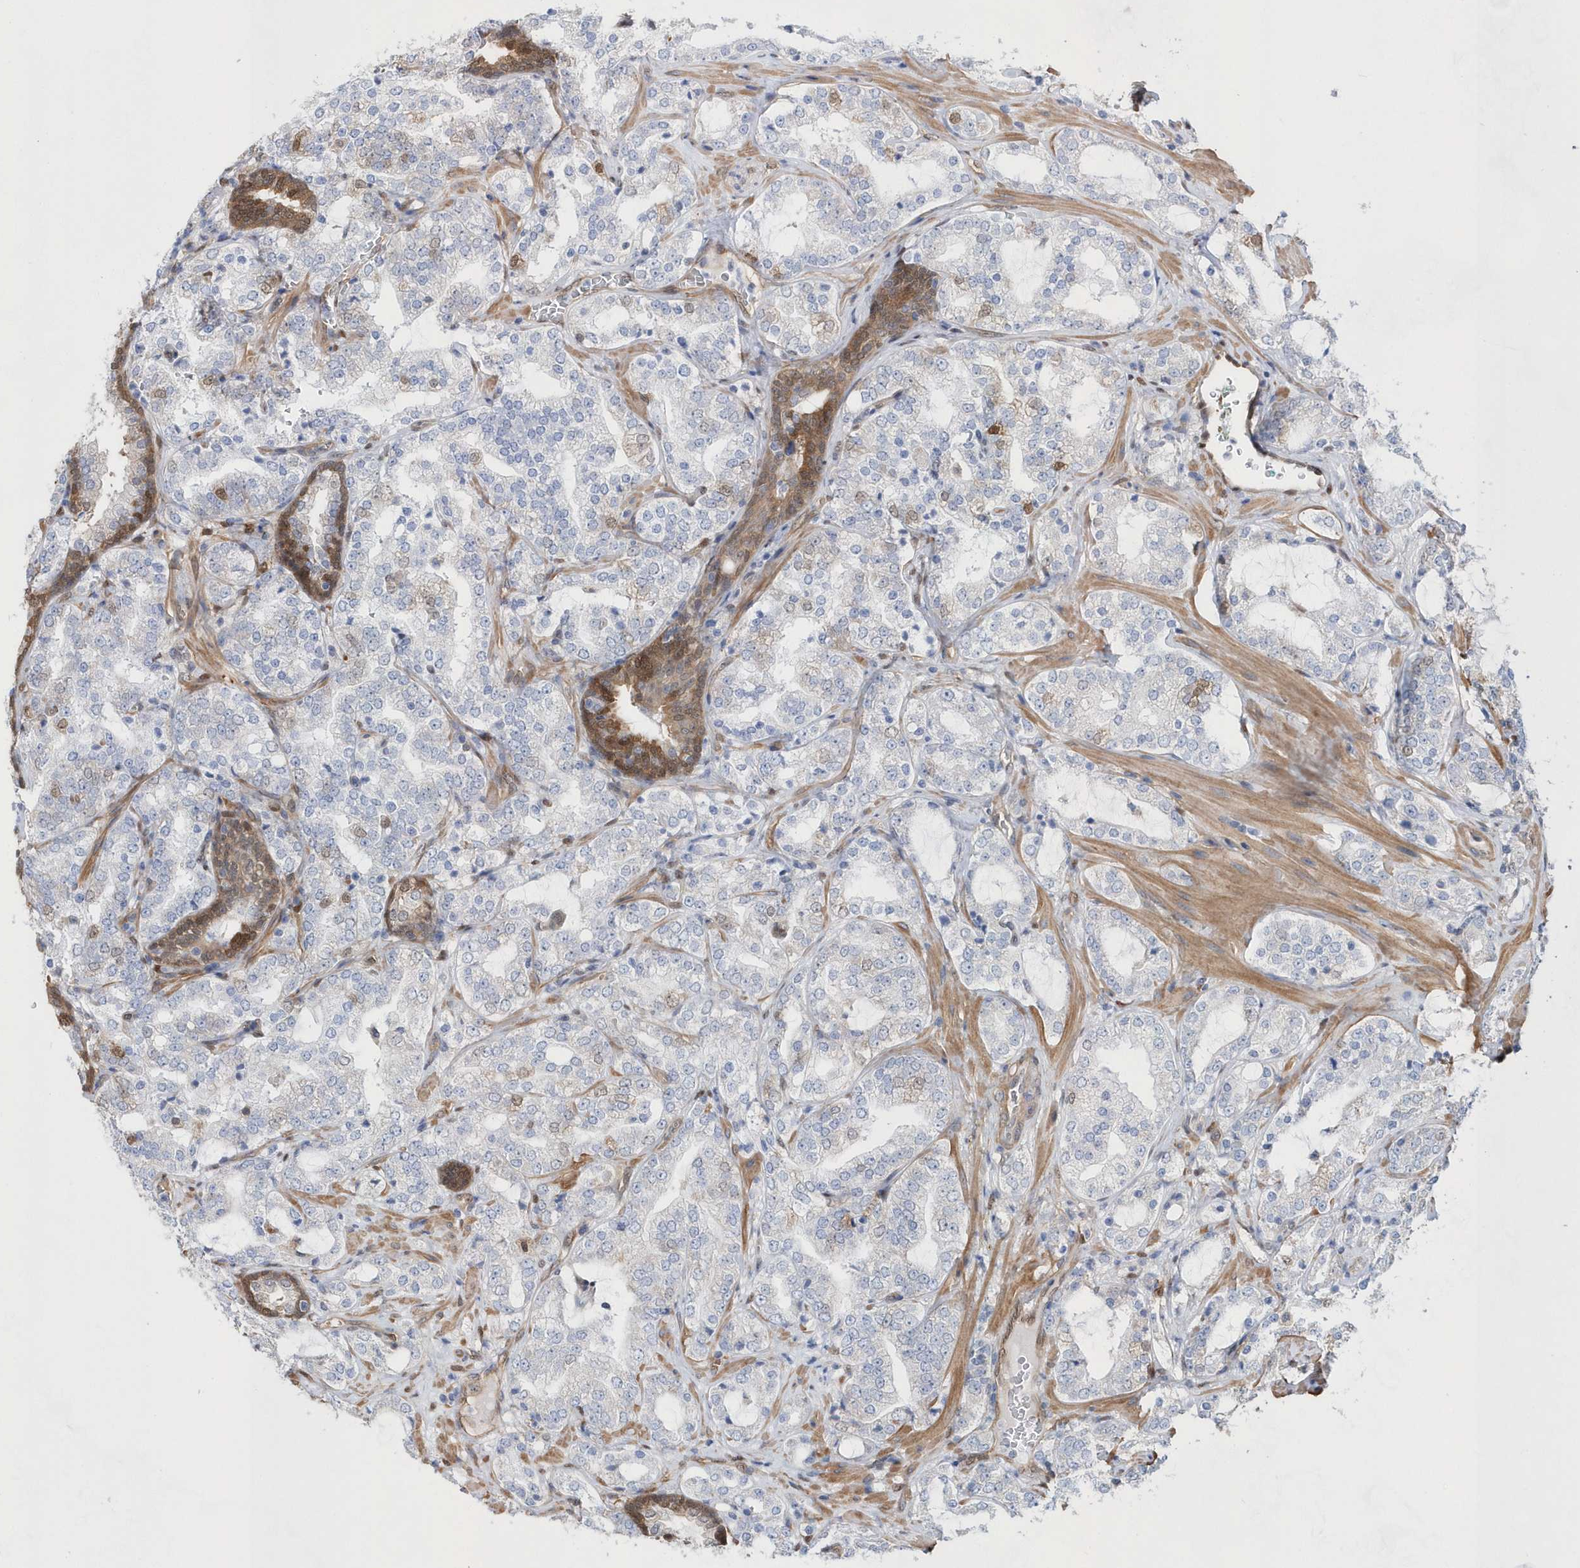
{"staining": {"intensity": "negative", "quantity": "none", "location": "none"}, "tissue": "prostate cancer", "cell_type": "Tumor cells", "image_type": "cancer", "snomed": [{"axis": "morphology", "description": "Adenocarcinoma, High grade"}, {"axis": "topography", "description": "Prostate"}], "caption": "An image of human prostate adenocarcinoma (high-grade) is negative for staining in tumor cells.", "gene": "BDH2", "patient": {"sex": "male", "age": 64}}